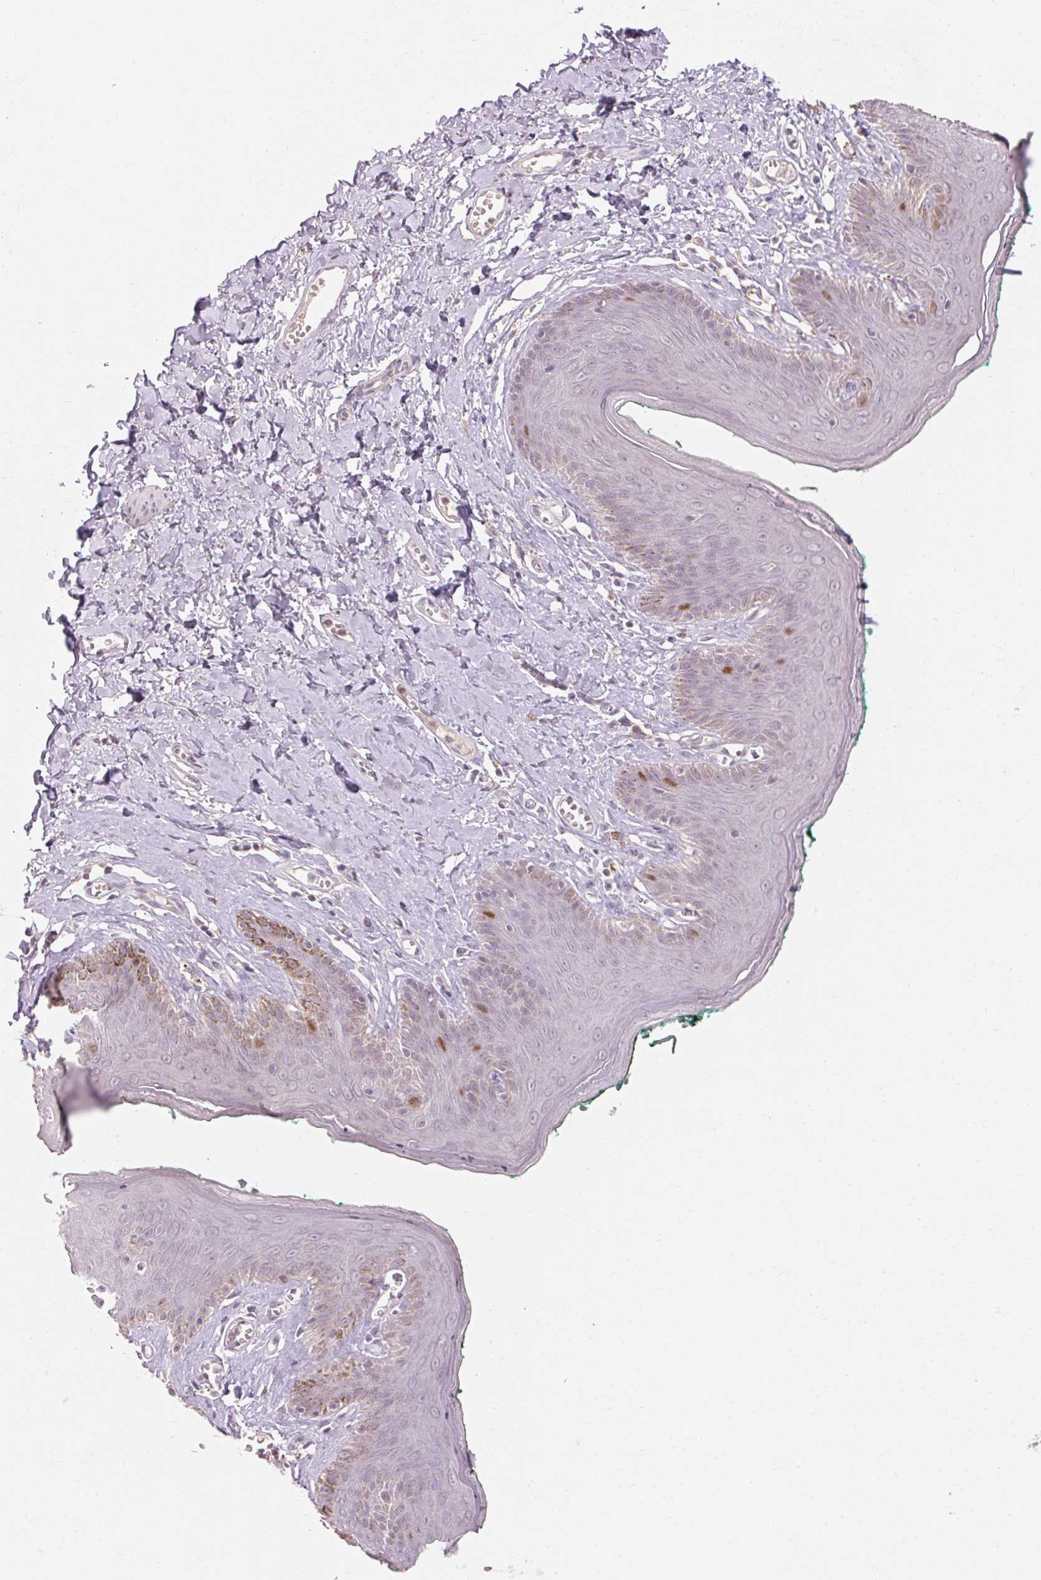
{"staining": {"intensity": "moderate", "quantity": "<25%", "location": "cytoplasmic/membranous,nuclear"}, "tissue": "skin", "cell_type": "Epidermal cells", "image_type": "normal", "snomed": [{"axis": "morphology", "description": "Normal tissue, NOS"}, {"axis": "topography", "description": "Vulva"}, {"axis": "topography", "description": "Peripheral nerve tissue"}], "caption": "IHC micrograph of normal skin: human skin stained using IHC shows low levels of moderate protein expression localized specifically in the cytoplasmic/membranous,nuclear of epidermal cells, appearing as a cytoplasmic/membranous,nuclear brown color.", "gene": "SKP2", "patient": {"sex": "female", "age": 66}}